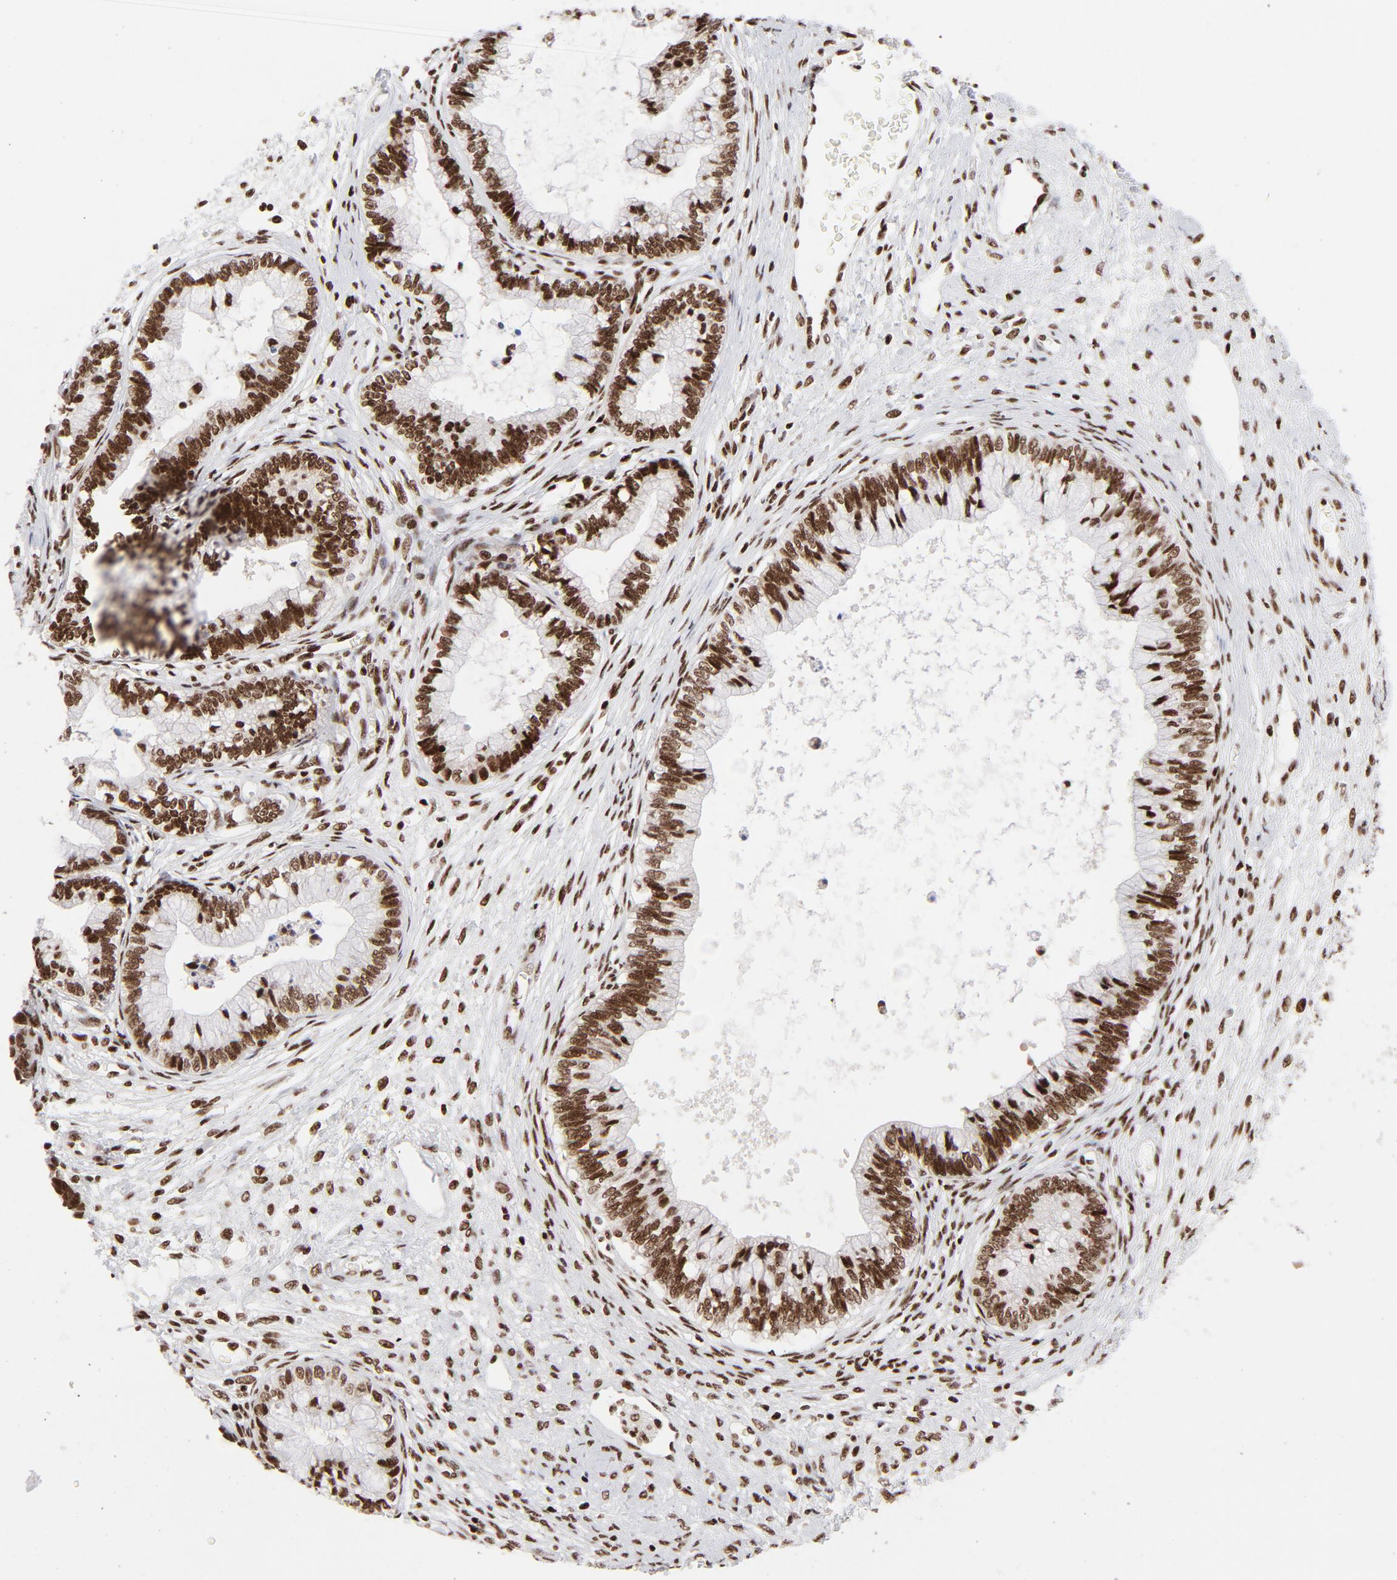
{"staining": {"intensity": "strong", "quantity": ">75%", "location": "nuclear"}, "tissue": "cervical cancer", "cell_type": "Tumor cells", "image_type": "cancer", "snomed": [{"axis": "morphology", "description": "Adenocarcinoma, NOS"}, {"axis": "topography", "description": "Cervix"}], "caption": "Adenocarcinoma (cervical) stained with immunohistochemistry demonstrates strong nuclear expression in approximately >75% of tumor cells.", "gene": "NFYB", "patient": {"sex": "female", "age": 44}}